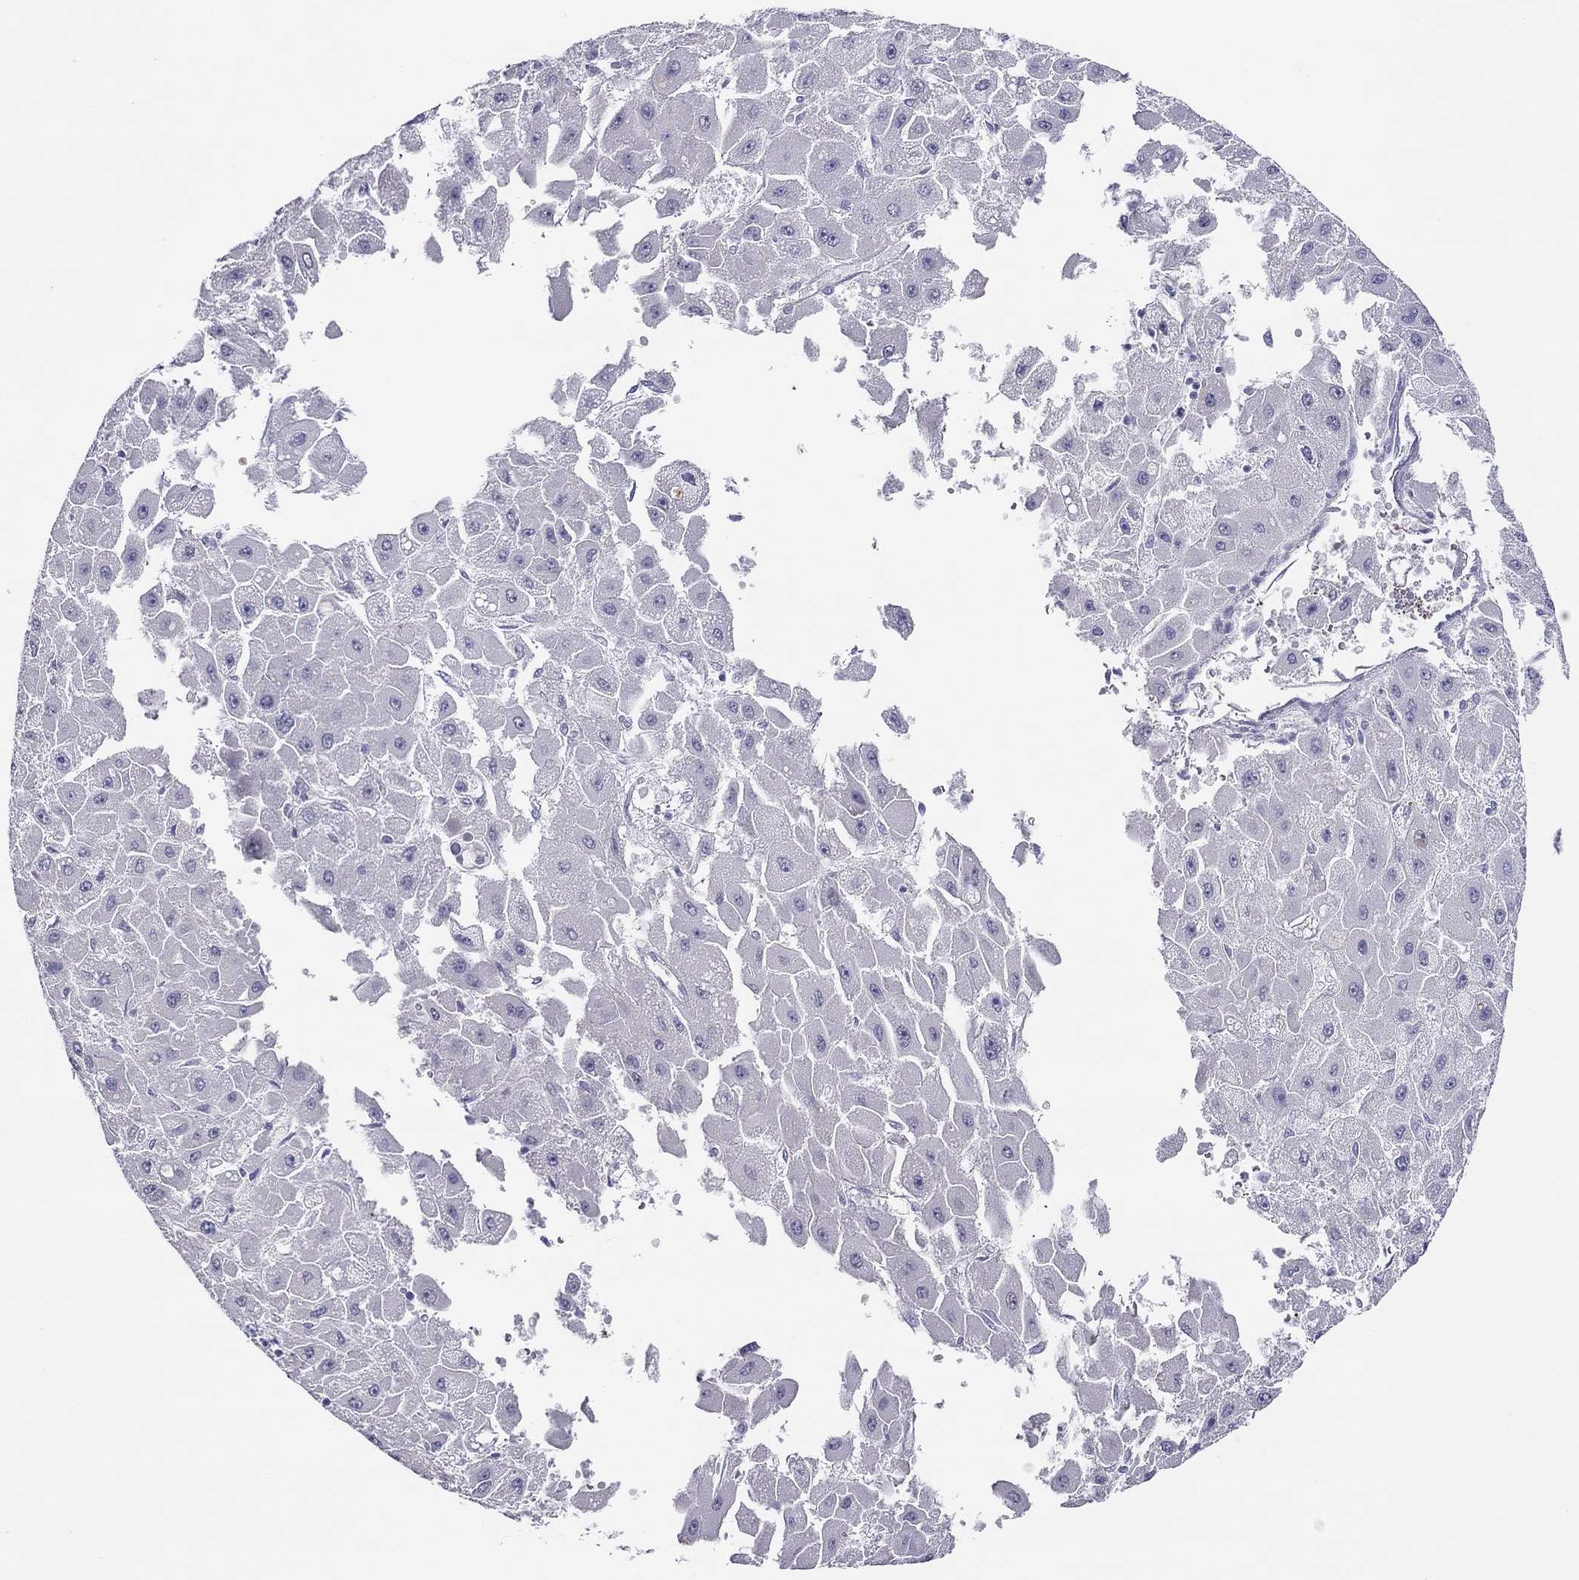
{"staining": {"intensity": "negative", "quantity": "none", "location": "none"}, "tissue": "liver cancer", "cell_type": "Tumor cells", "image_type": "cancer", "snomed": [{"axis": "morphology", "description": "Carcinoma, Hepatocellular, NOS"}, {"axis": "topography", "description": "Liver"}], "caption": "An immunohistochemistry (IHC) image of liver cancer is shown. There is no staining in tumor cells of liver cancer. The staining was performed using DAB (3,3'-diaminobenzidine) to visualize the protein expression in brown, while the nuclei were stained in blue with hematoxylin (Magnification: 20x).", "gene": "MGAT4C", "patient": {"sex": "female", "age": 25}}